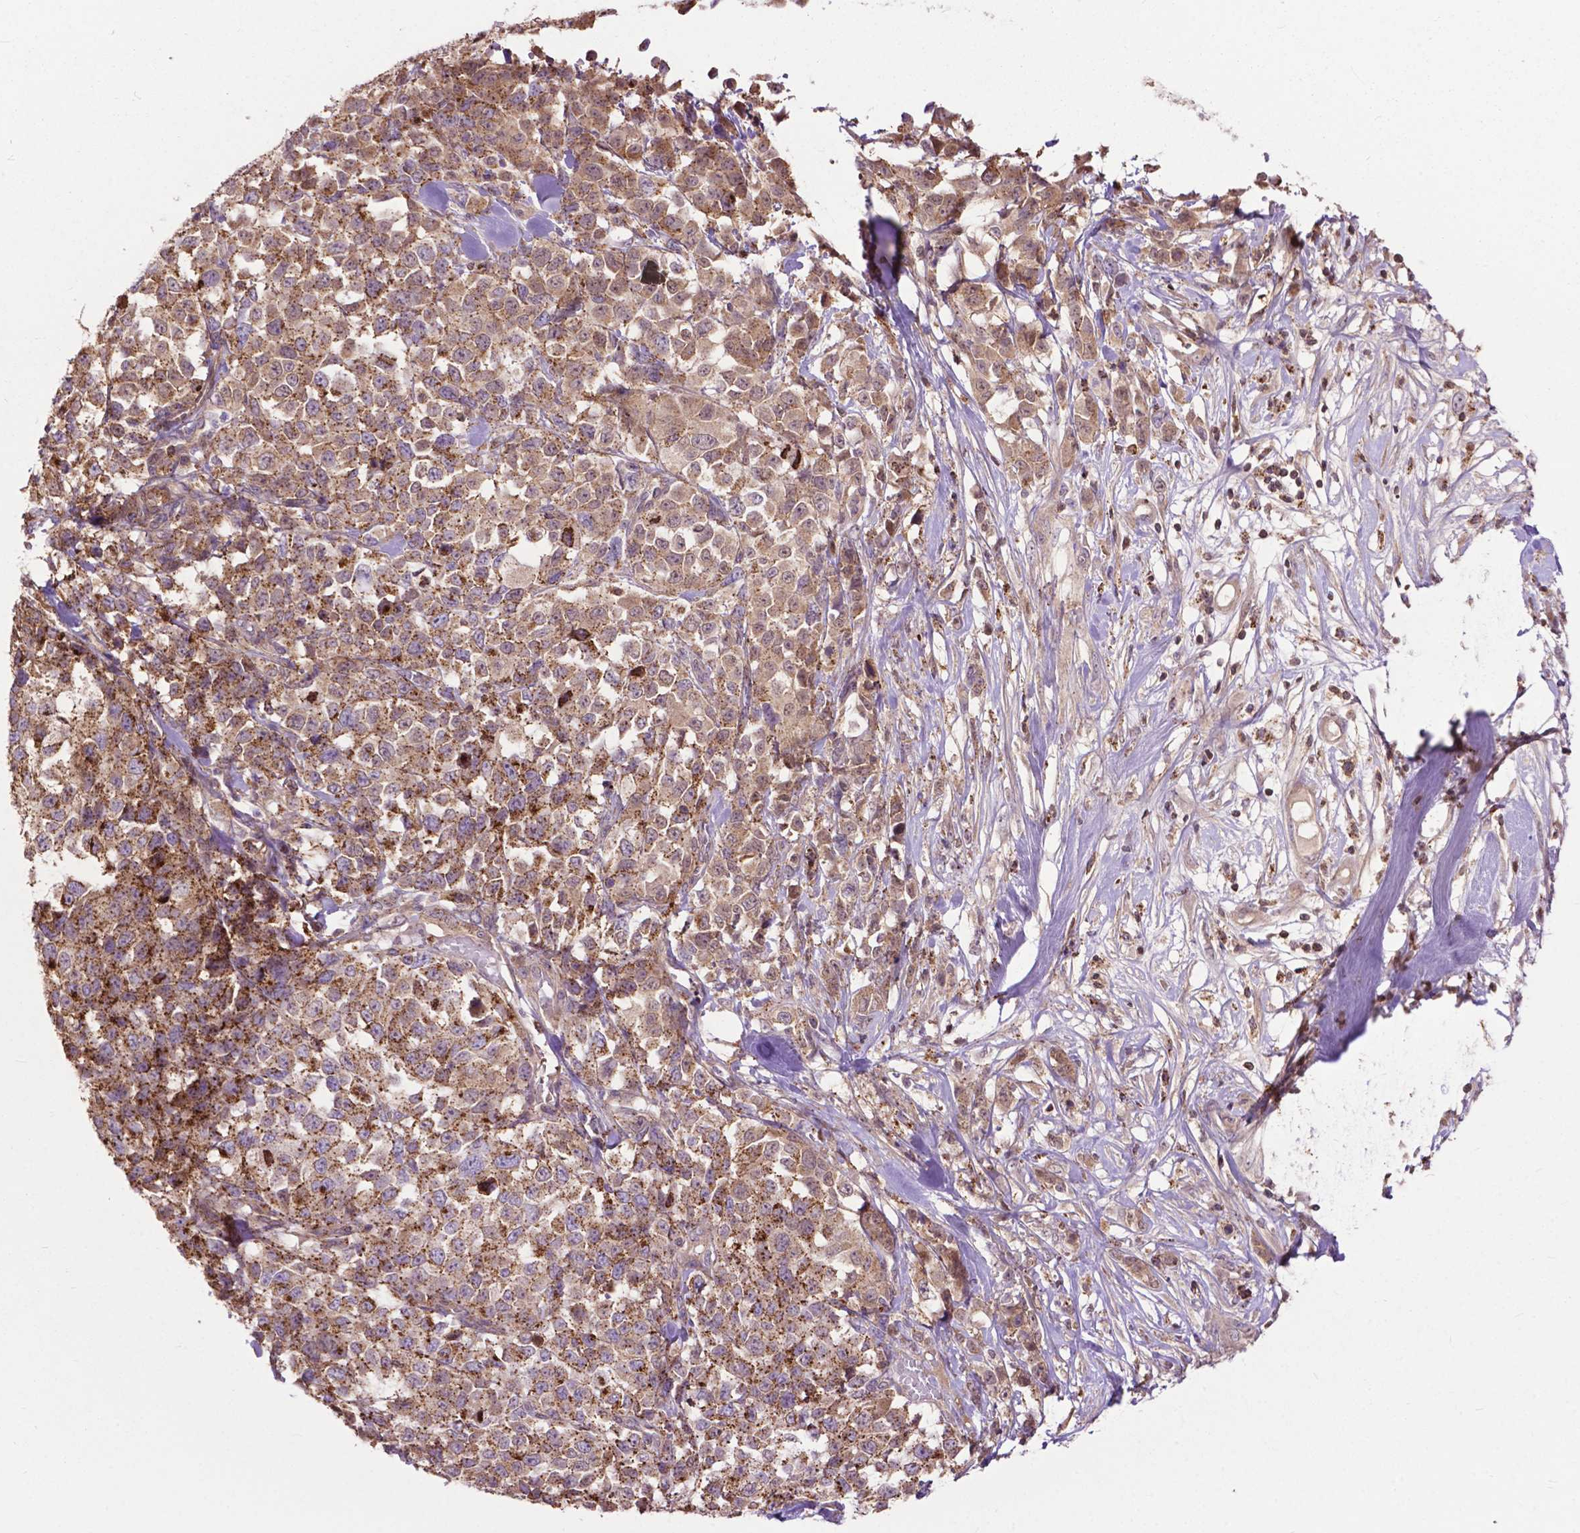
{"staining": {"intensity": "moderate", "quantity": ">75%", "location": "cytoplasmic/membranous"}, "tissue": "melanoma", "cell_type": "Tumor cells", "image_type": "cancer", "snomed": [{"axis": "morphology", "description": "Malignant melanoma, Metastatic site"}, {"axis": "topography", "description": "Skin"}], "caption": "DAB (3,3'-diaminobenzidine) immunohistochemical staining of human melanoma exhibits moderate cytoplasmic/membranous protein staining in approximately >75% of tumor cells. (Brightfield microscopy of DAB IHC at high magnification).", "gene": "CHMP4A", "patient": {"sex": "male", "age": 84}}